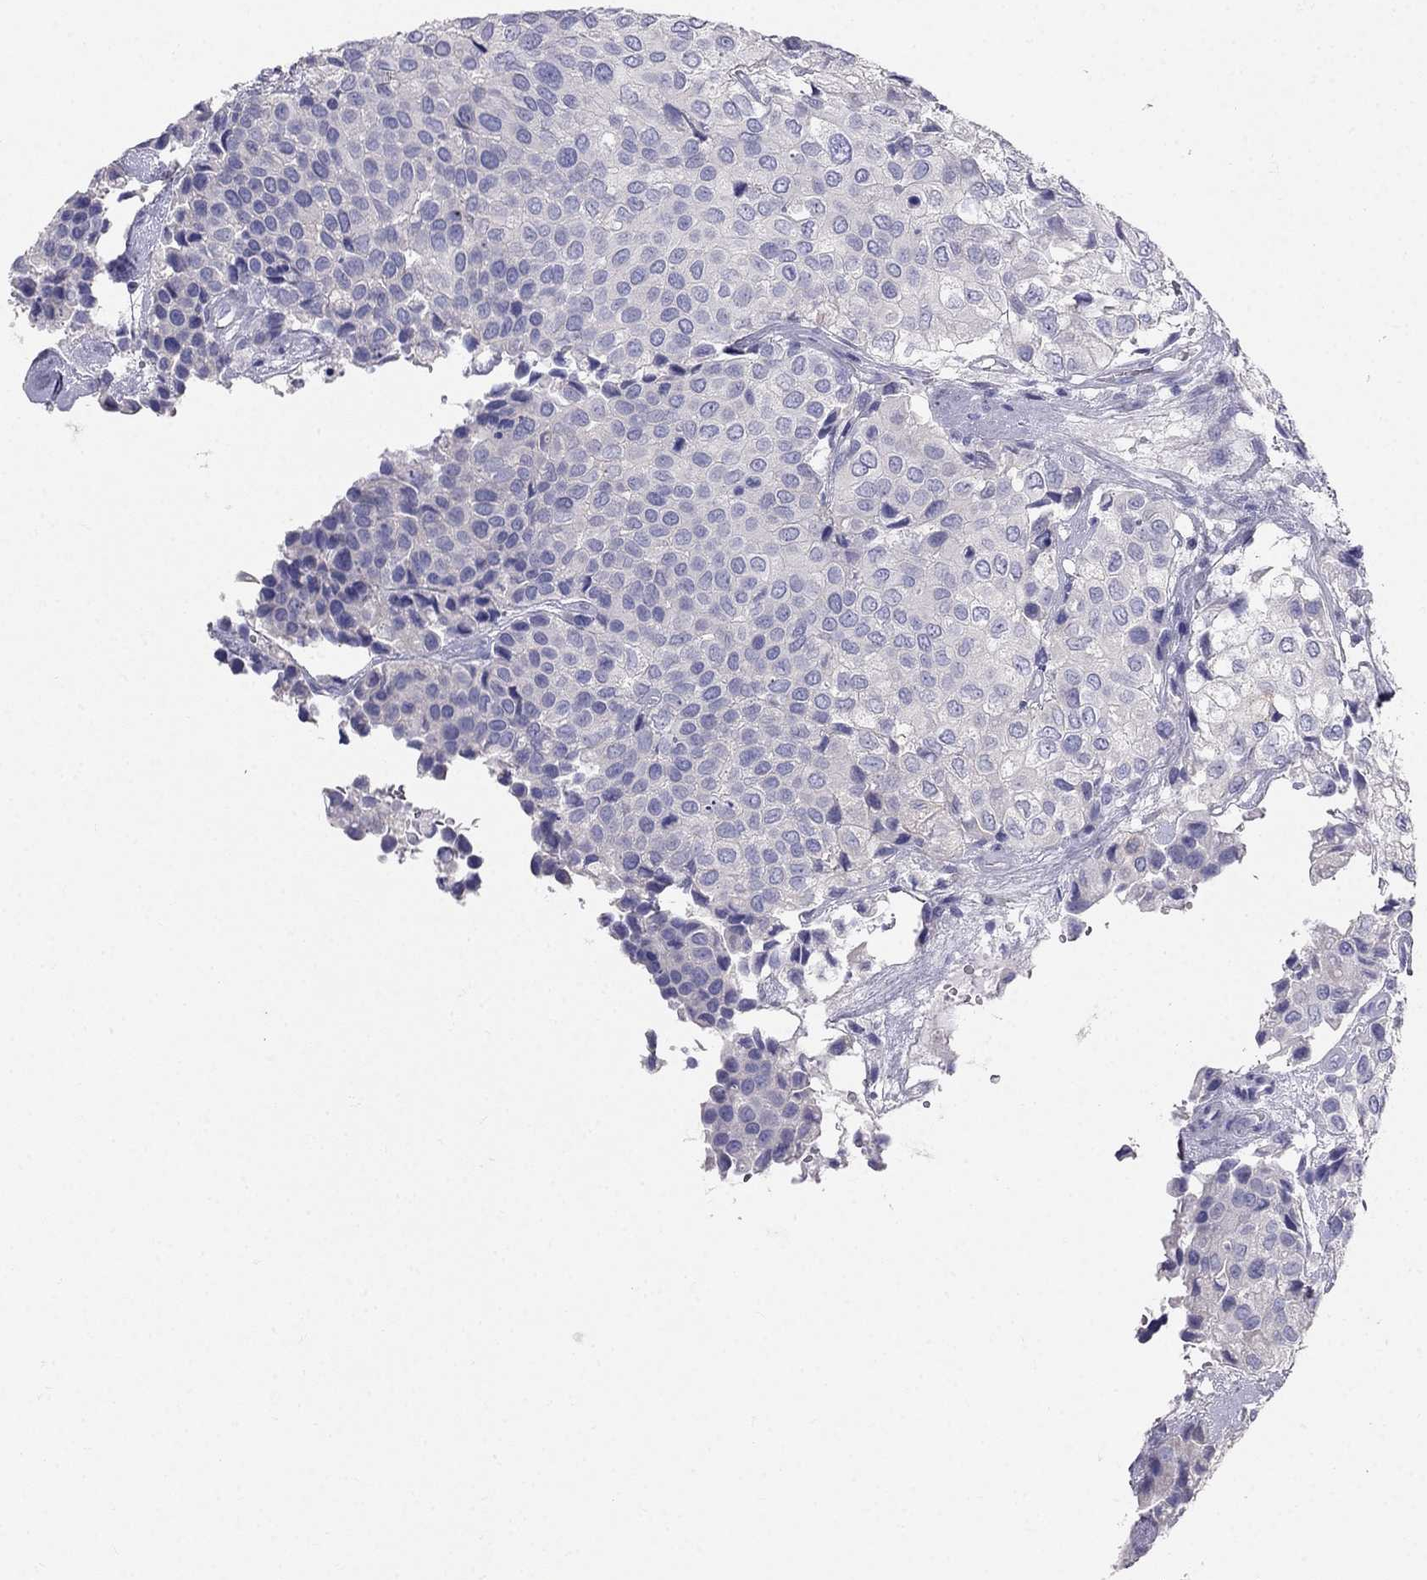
{"staining": {"intensity": "negative", "quantity": "none", "location": "none"}, "tissue": "urothelial cancer", "cell_type": "Tumor cells", "image_type": "cancer", "snomed": [{"axis": "morphology", "description": "Urothelial carcinoma, High grade"}, {"axis": "topography", "description": "Urinary bladder"}], "caption": "Immunohistochemical staining of urothelial cancer exhibits no significant positivity in tumor cells.", "gene": "RFLNA", "patient": {"sex": "male", "age": 73}}